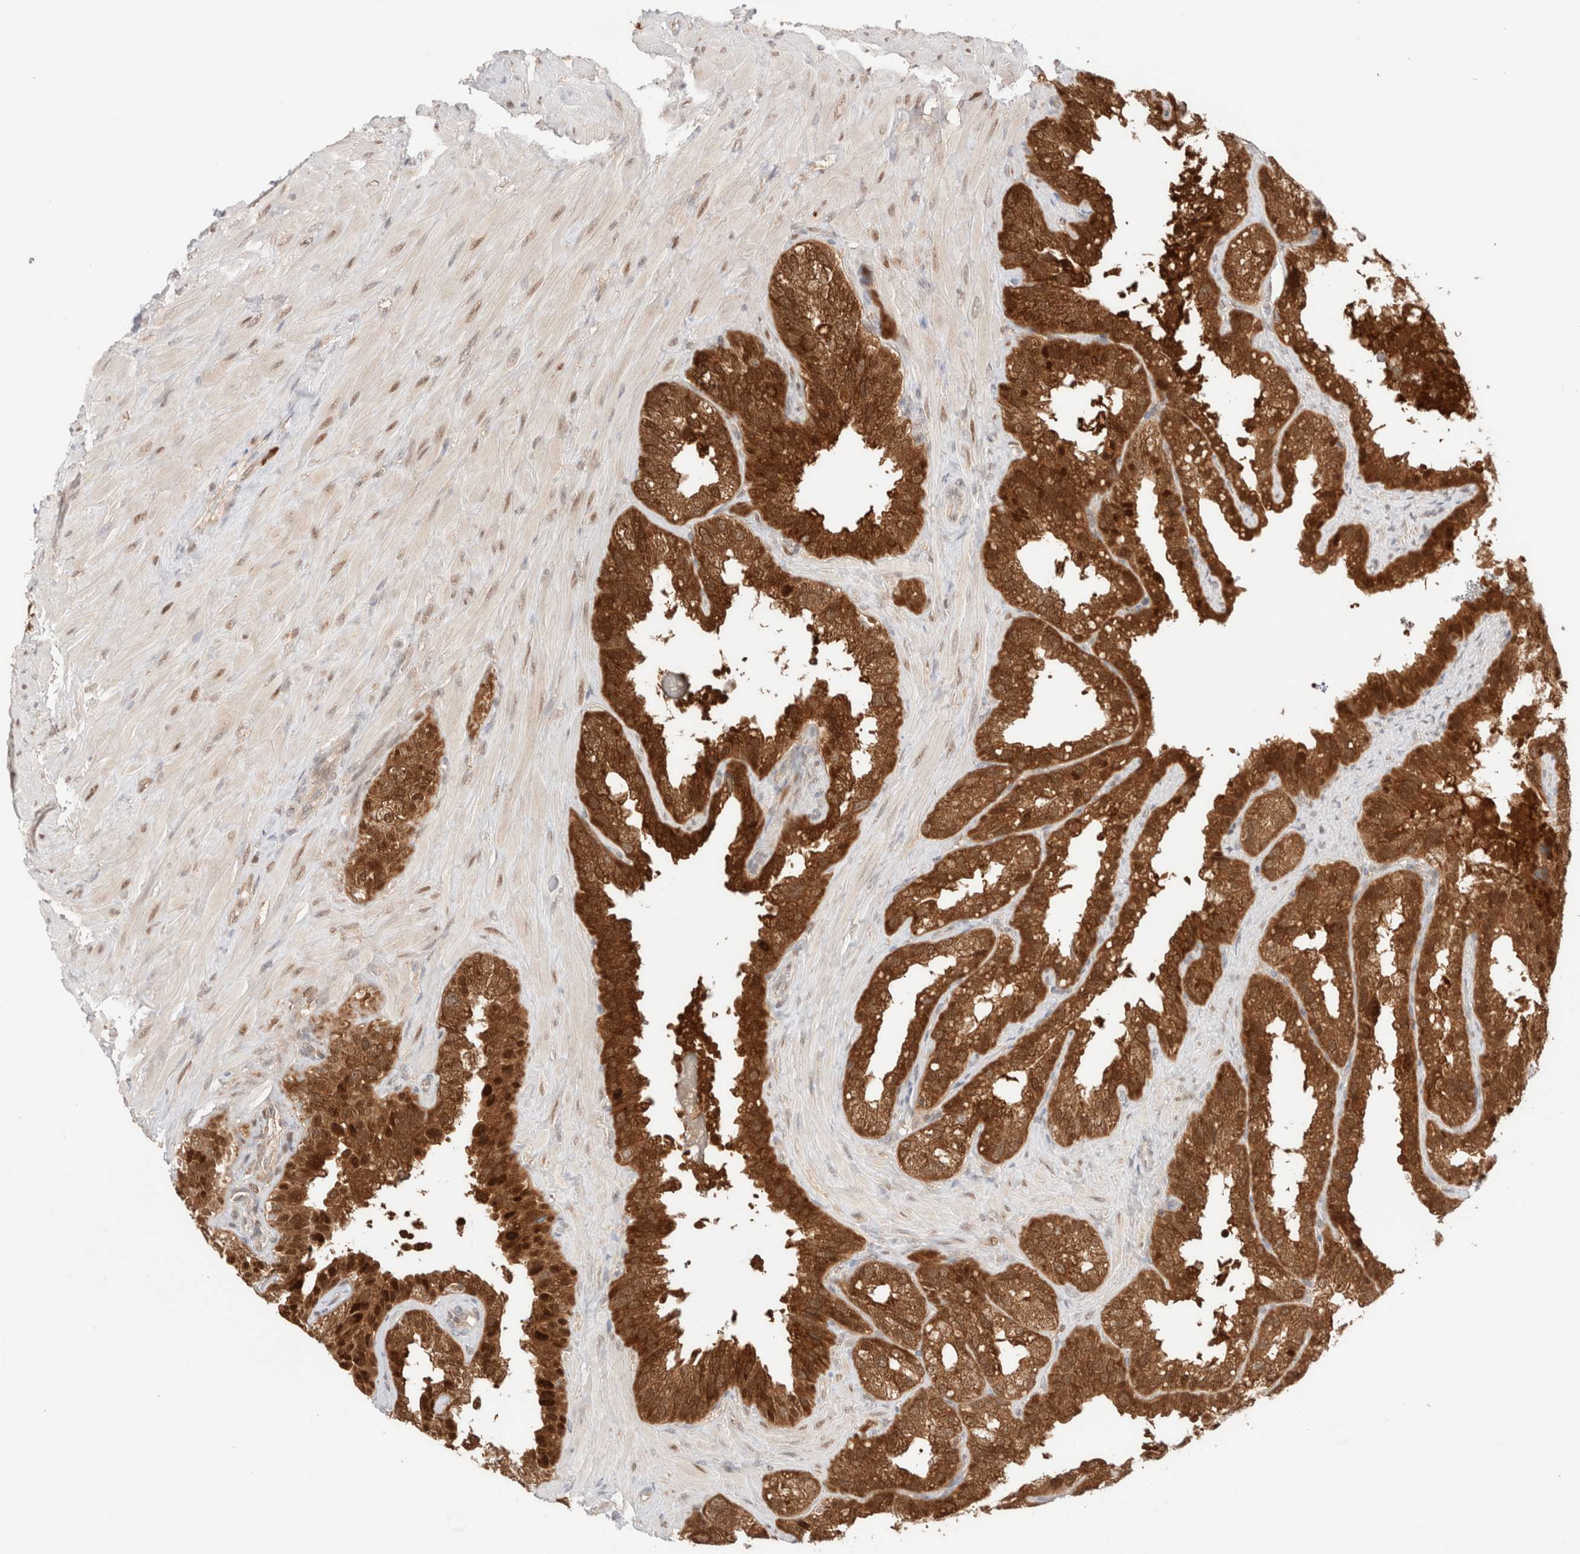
{"staining": {"intensity": "strong", "quantity": ">75%", "location": "cytoplasmic/membranous"}, "tissue": "seminal vesicle", "cell_type": "Glandular cells", "image_type": "normal", "snomed": [{"axis": "morphology", "description": "Normal tissue, NOS"}, {"axis": "topography", "description": "Seminal veicle"}], "caption": "A high-resolution micrograph shows immunohistochemistry staining of benign seminal vesicle, which reveals strong cytoplasmic/membranous expression in approximately >75% of glandular cells.", "gene": "XKR4", "patient": {"sex": "male", "age": 68}}